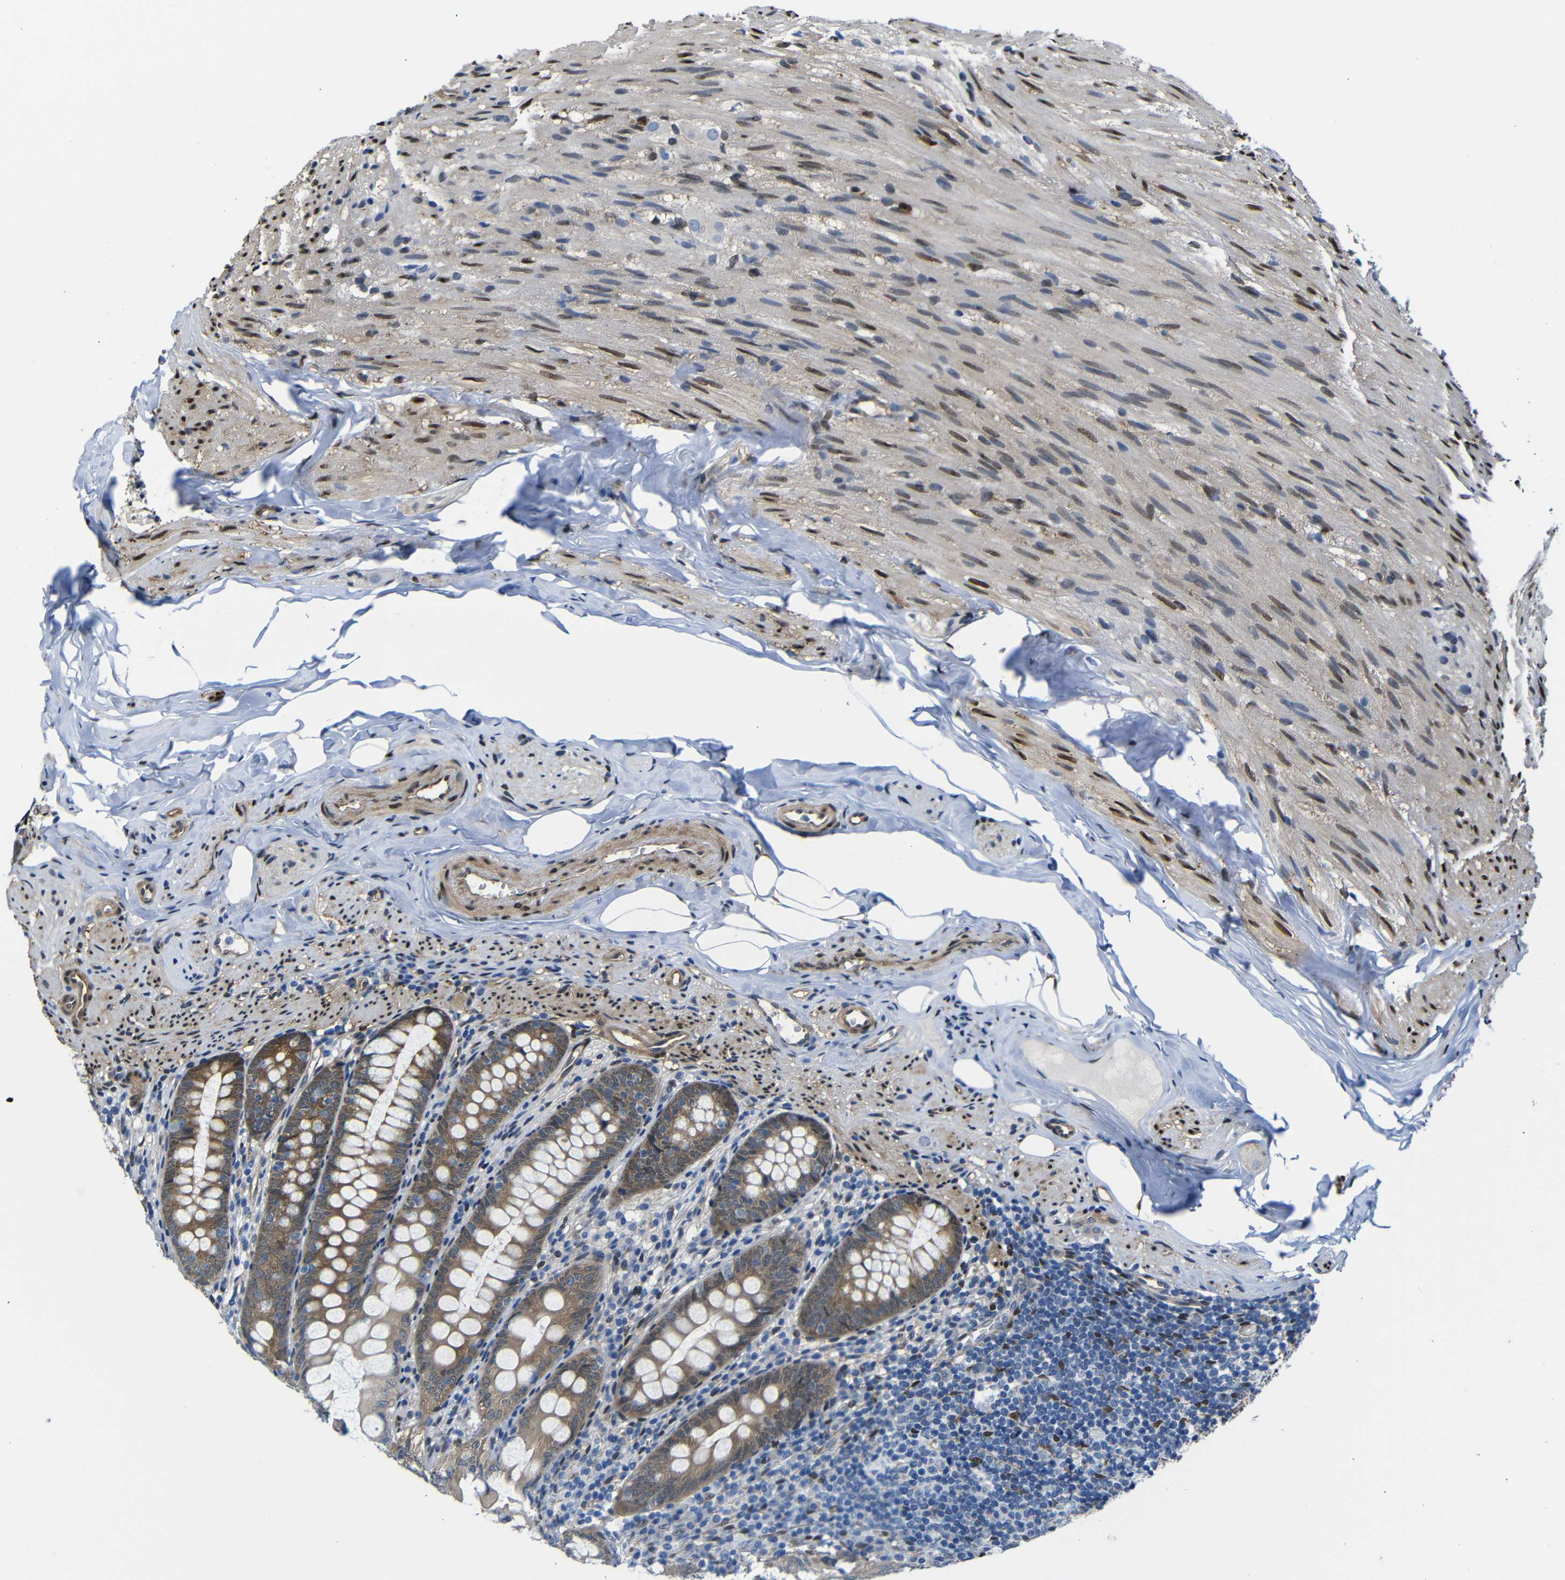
{"staining": {"intensity": "moderate", "quantity": ">75%", "location": "cytoplasmic/membranous,nuclear"}, "tissue": "appendix", "cell_type": "Glandular cells", "image_type": "normal", "snomed": [{"axis": "morphology", "description": "Normal tissue, NOS"}, {"axis": "topography", "description": "Appendix"}], "caption": "Benign appendix exhibits moderate cytoplasmic/membranous,nuclear staining in approximately >75% of glandular cells.", "gene": "YAP1", "patient": {"sex": "female", "age": 77}}